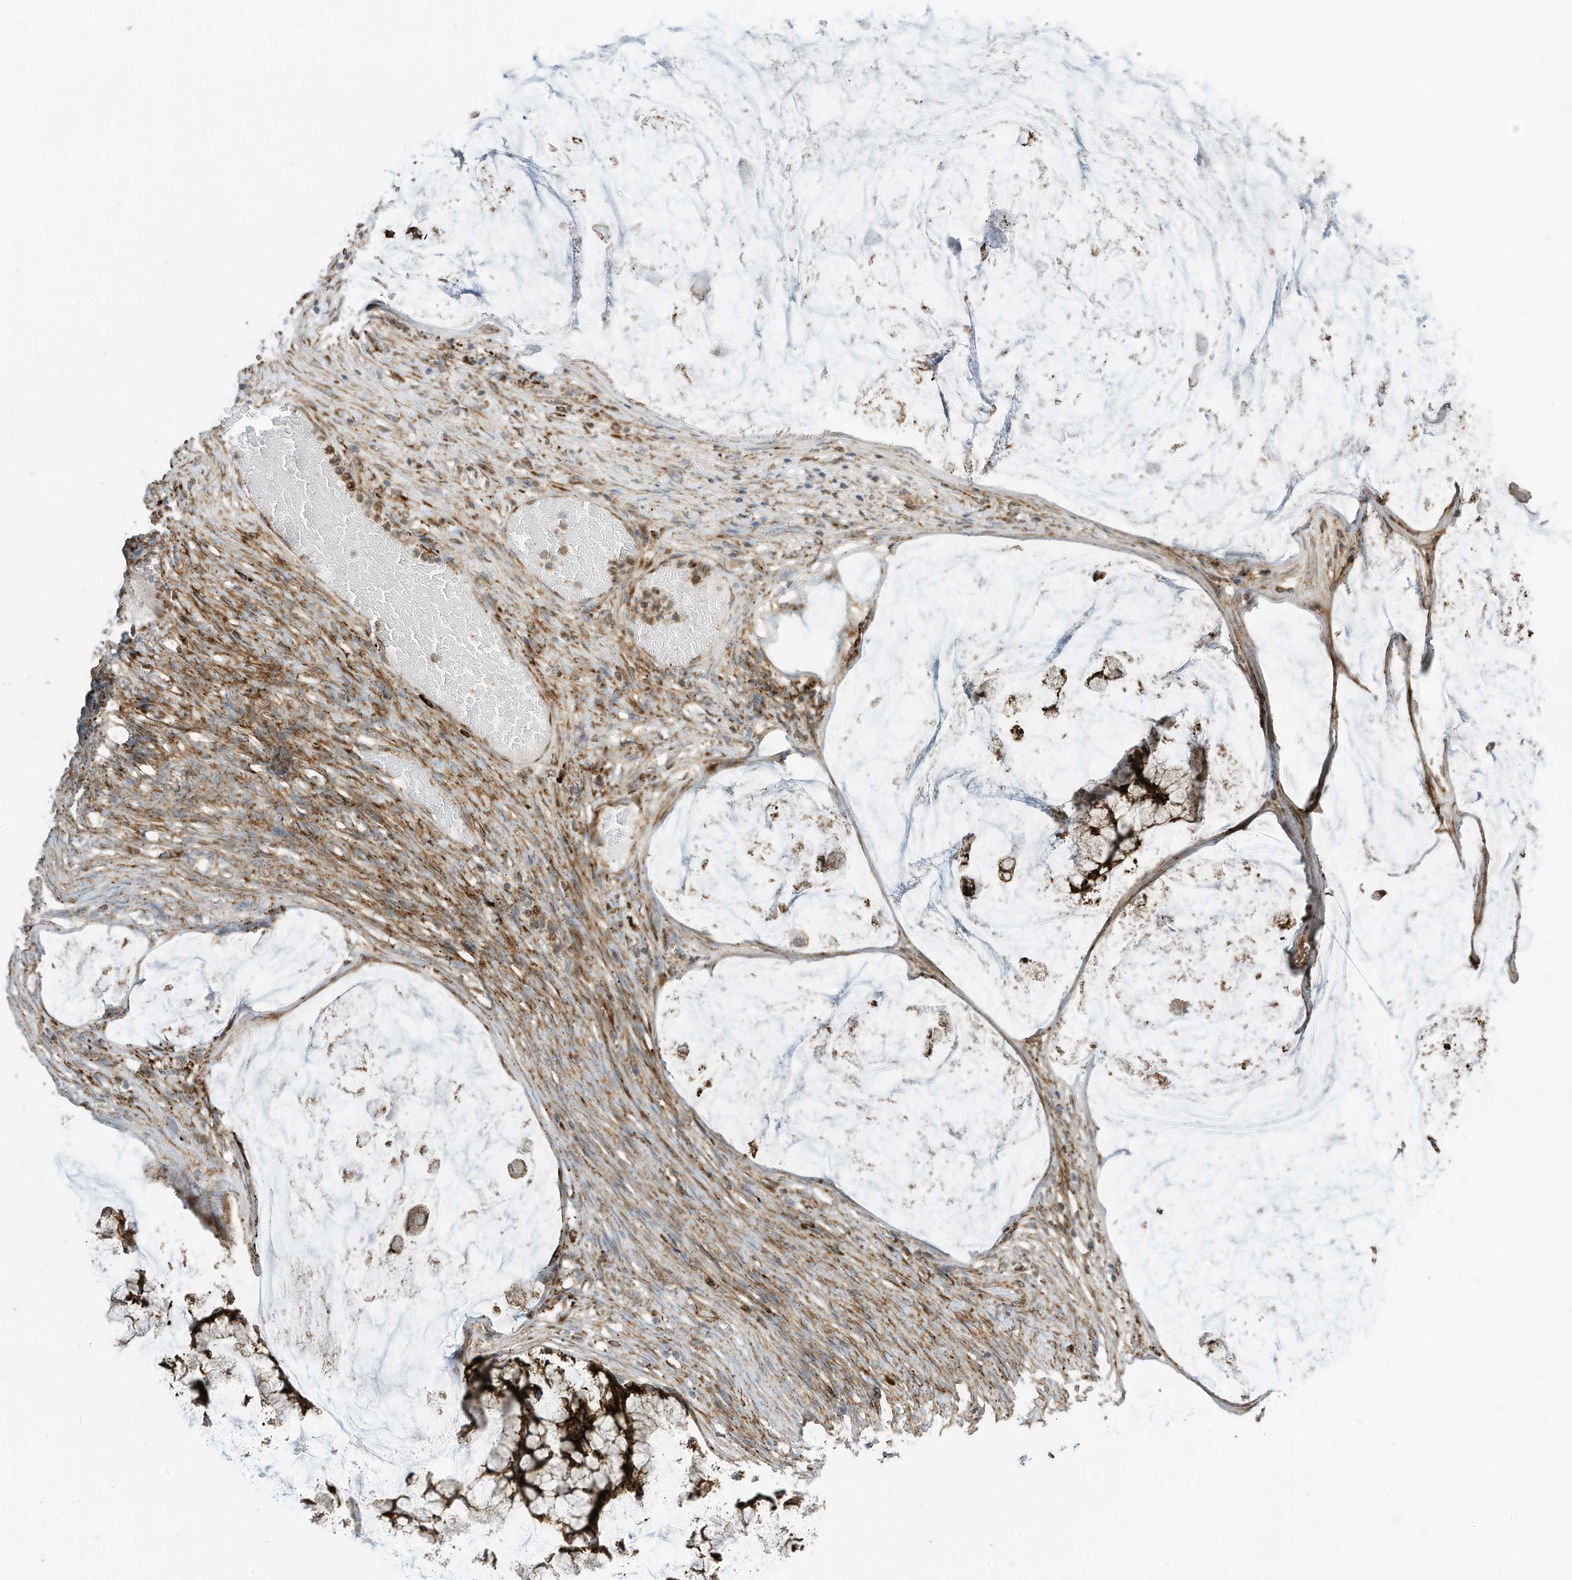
{"staining": {"intensity": "strong", "quantity": ">75%", "location": "cytoplasmic/membranous"}, "tissue": "ovarian cancer", "cell_type": "Tumor cells", "image_type": "cancer", "snomed": [{"axis": "morphology", "description": "Cystadenocarcinoma, mucinous, NOS"}, {"axis": "topography", "description": "Ovary"}], "caption": "Immunohistochemical staining of human mucinous cystadenocarcinoma (ovarian) reveals high levels of strong cytoplasmic/membranous expression in approximately >75% of tumor cells.", "gene": "TRNAU1AP", "patient": {"sex": "female", "age": 42}}